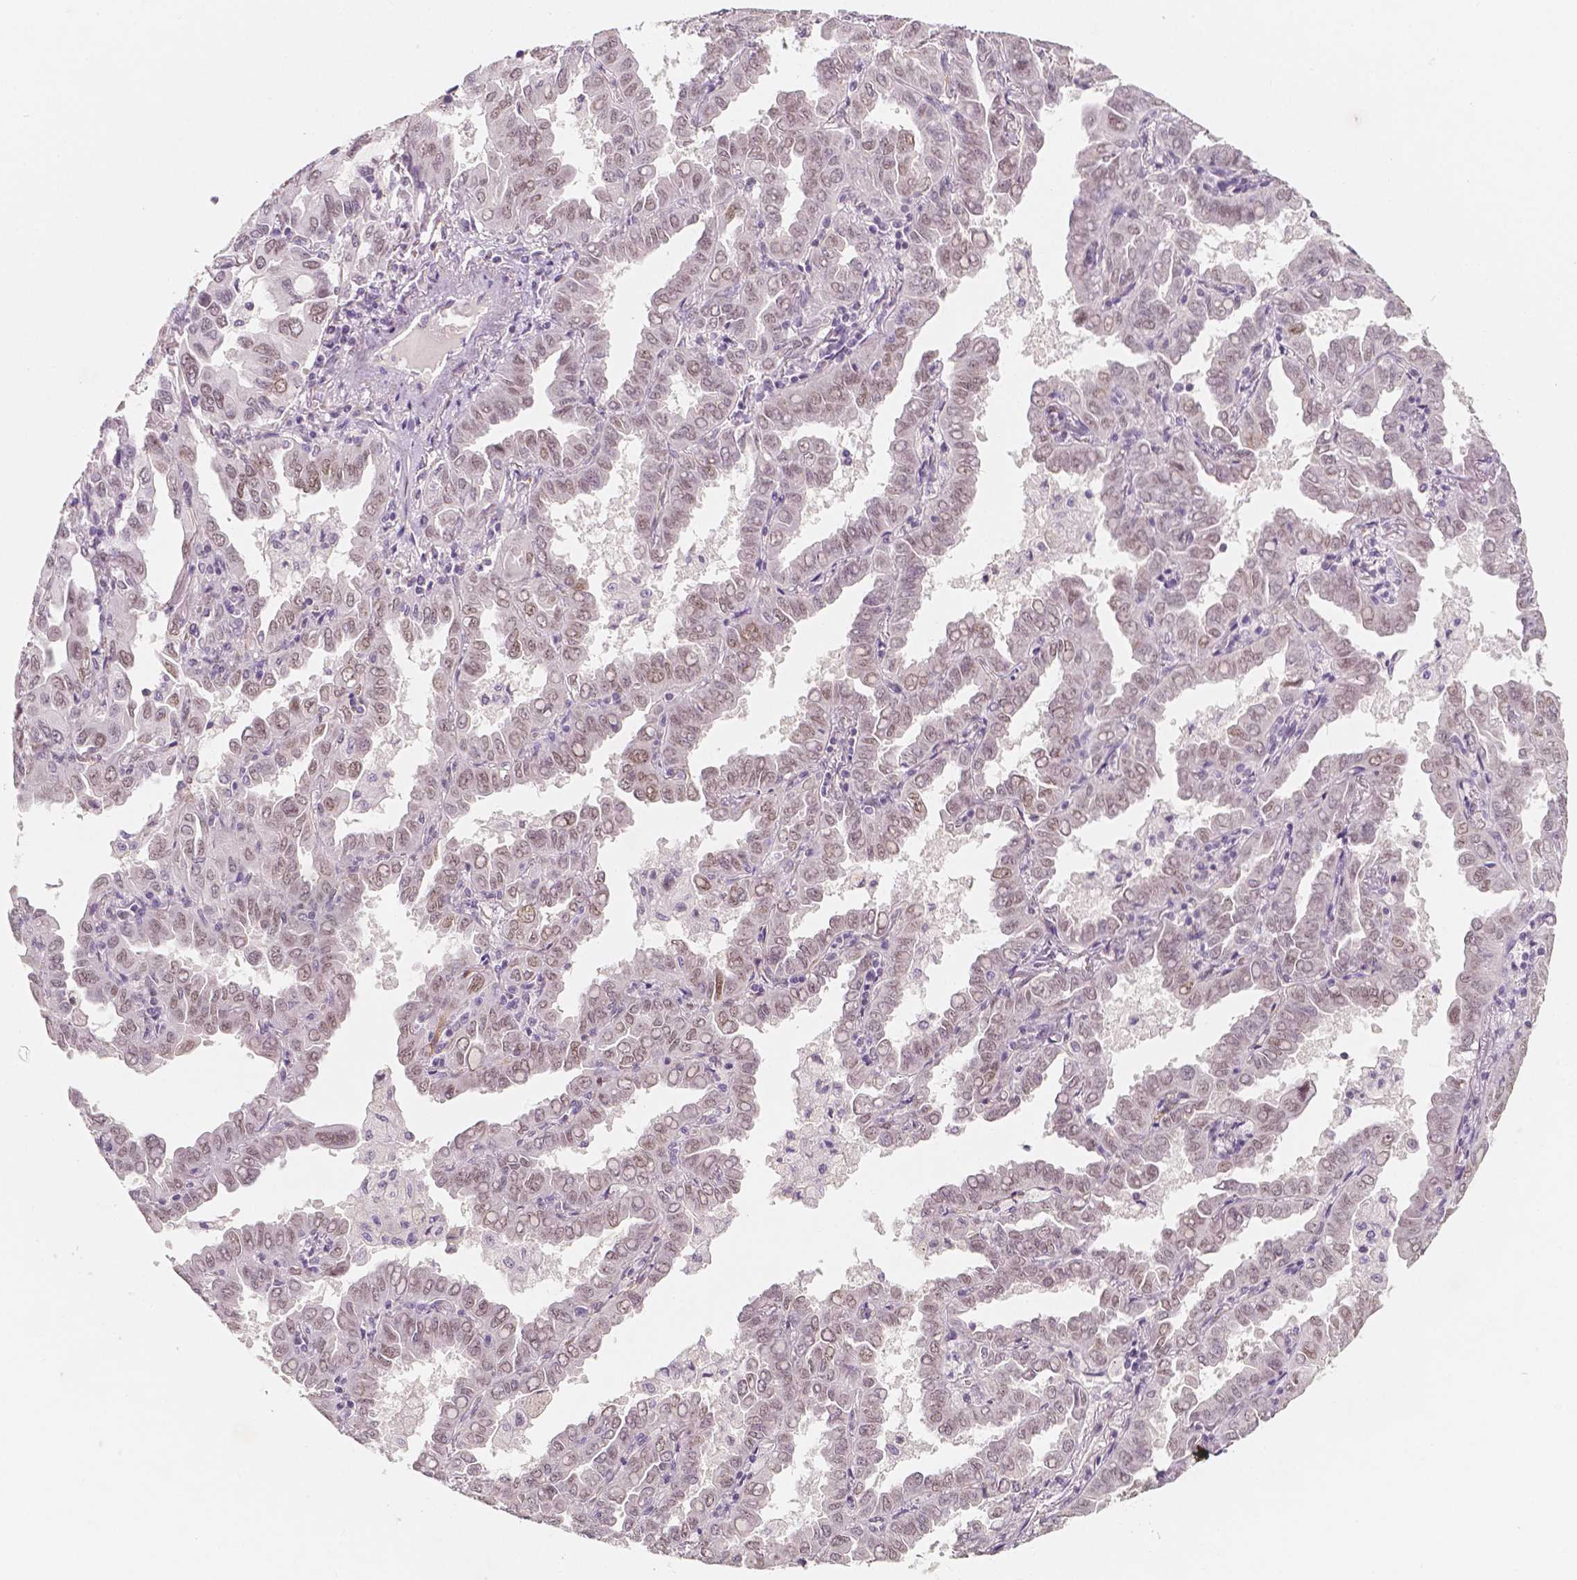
{"staining": {"intensity": "weak", "quantity": ">75%", "location": "nuclear"}, "tissue": "lung cancer", "cell_type": "Tumor cells", "image_type": "cancer", "snomed": [{"axis": "morphology", "description": "Adenocarcinoma, NOS"}, {"axis": "topography", "description": "Lung"}], "caption": "Immunohistochemistry (IHC) image of neoplastic tissue: human lung cancer (adenocarcinoma) stained using IHC reveals low levels of weak protein expression localized specifically in the nuclear of tumor cells, appearing as a nuclear brown color.", "gene": "KDM5B", "patient": {"sex": "male", "age": 64}}